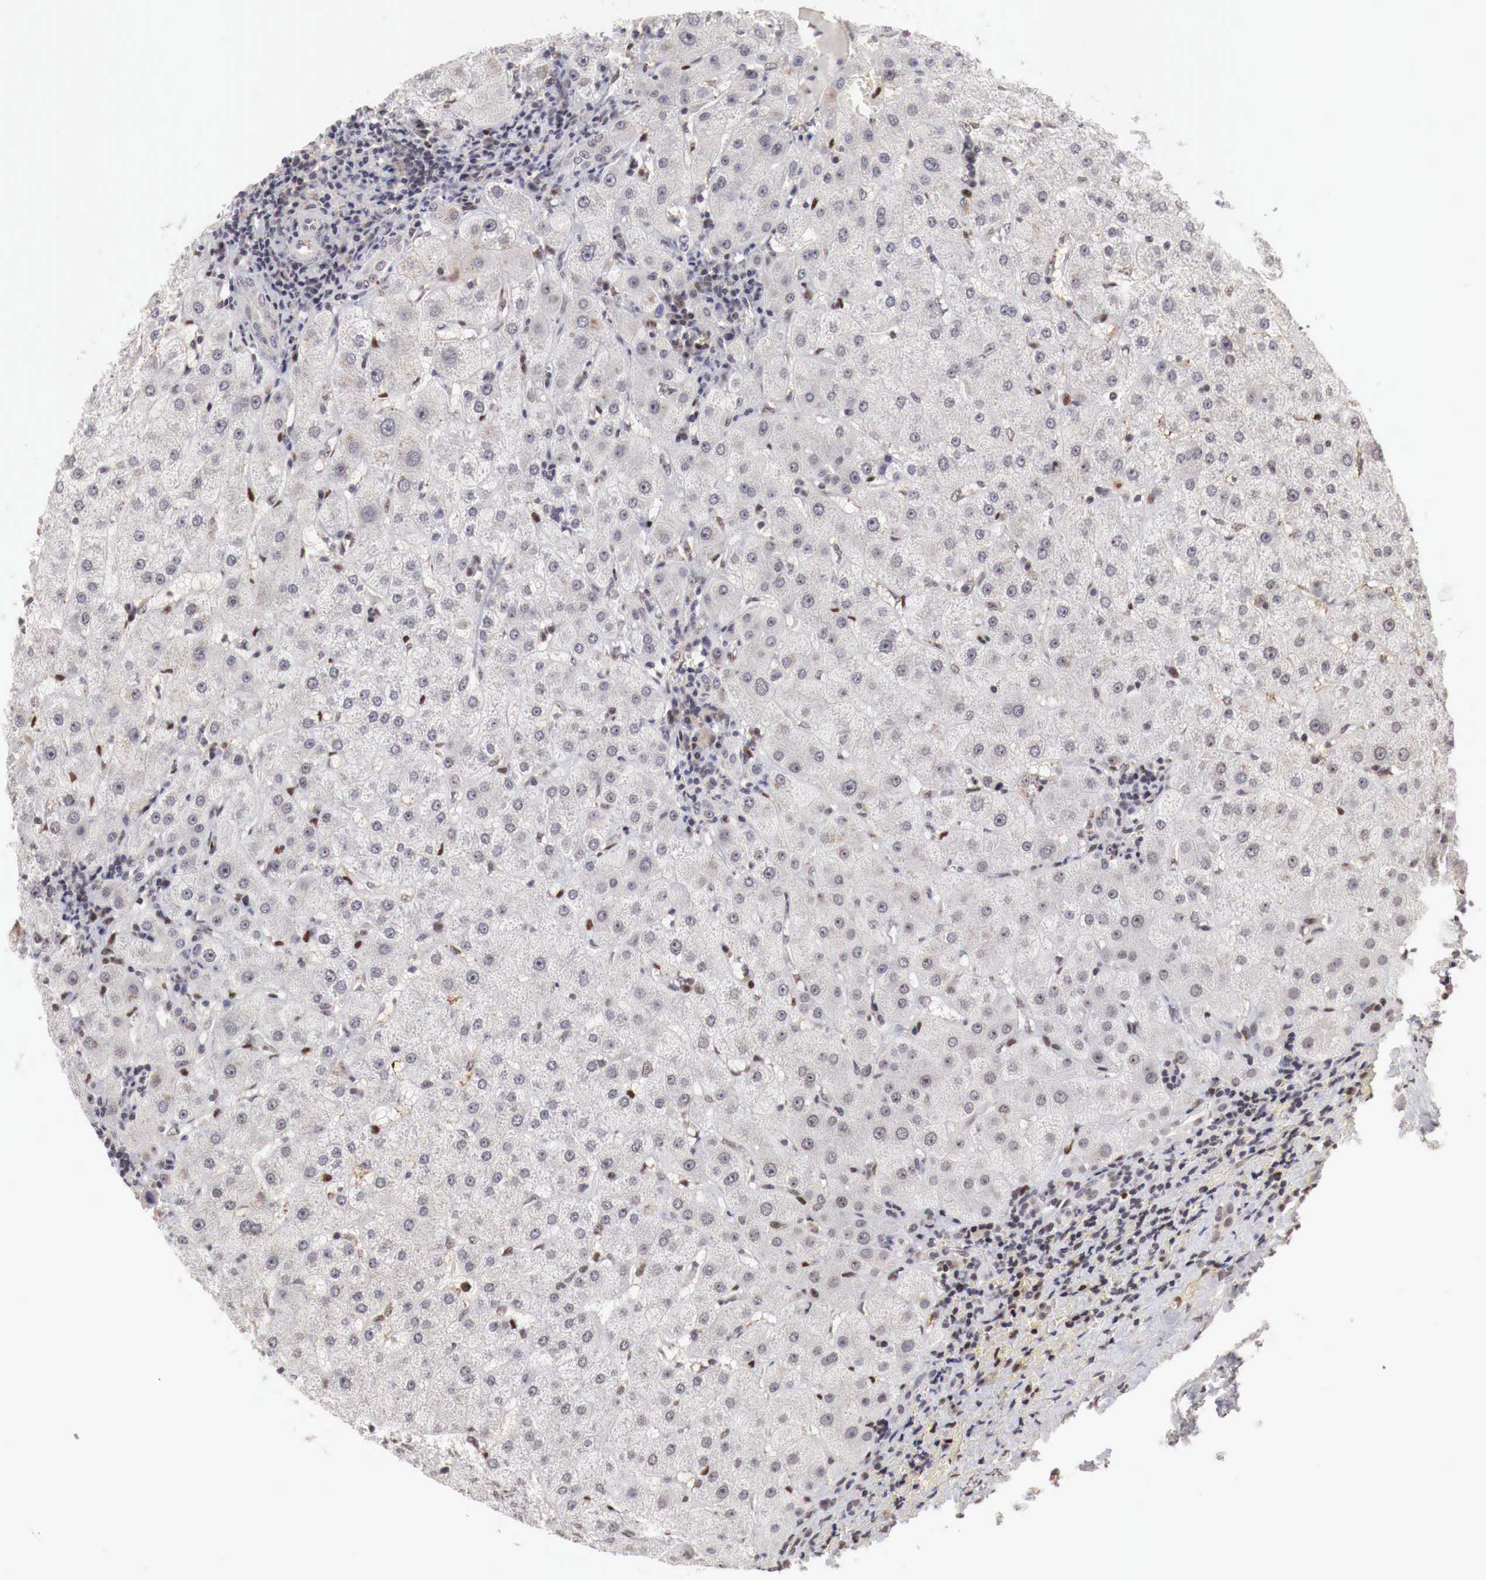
{"staining": {"intensity": "negative", "quantity": "none", "location": "none"}, "tissue": "liver", "cell_type": "Cholangiocytes", "image_type": "normal", "snomed": [{"axis": "morphology", "description": "Normal tissue, NOS"}, {"axis": "topography", "description": "Liver"}], "caption": "Immunohistochemical staining of normal liver demonstrates no significant staining in cholangiocytes. (Brightfield microscopy of DAB immunohistochemistry (IHC) at high magnification).", "gene": "DACH2", "patient": {"sex": "female", "age": 79}}